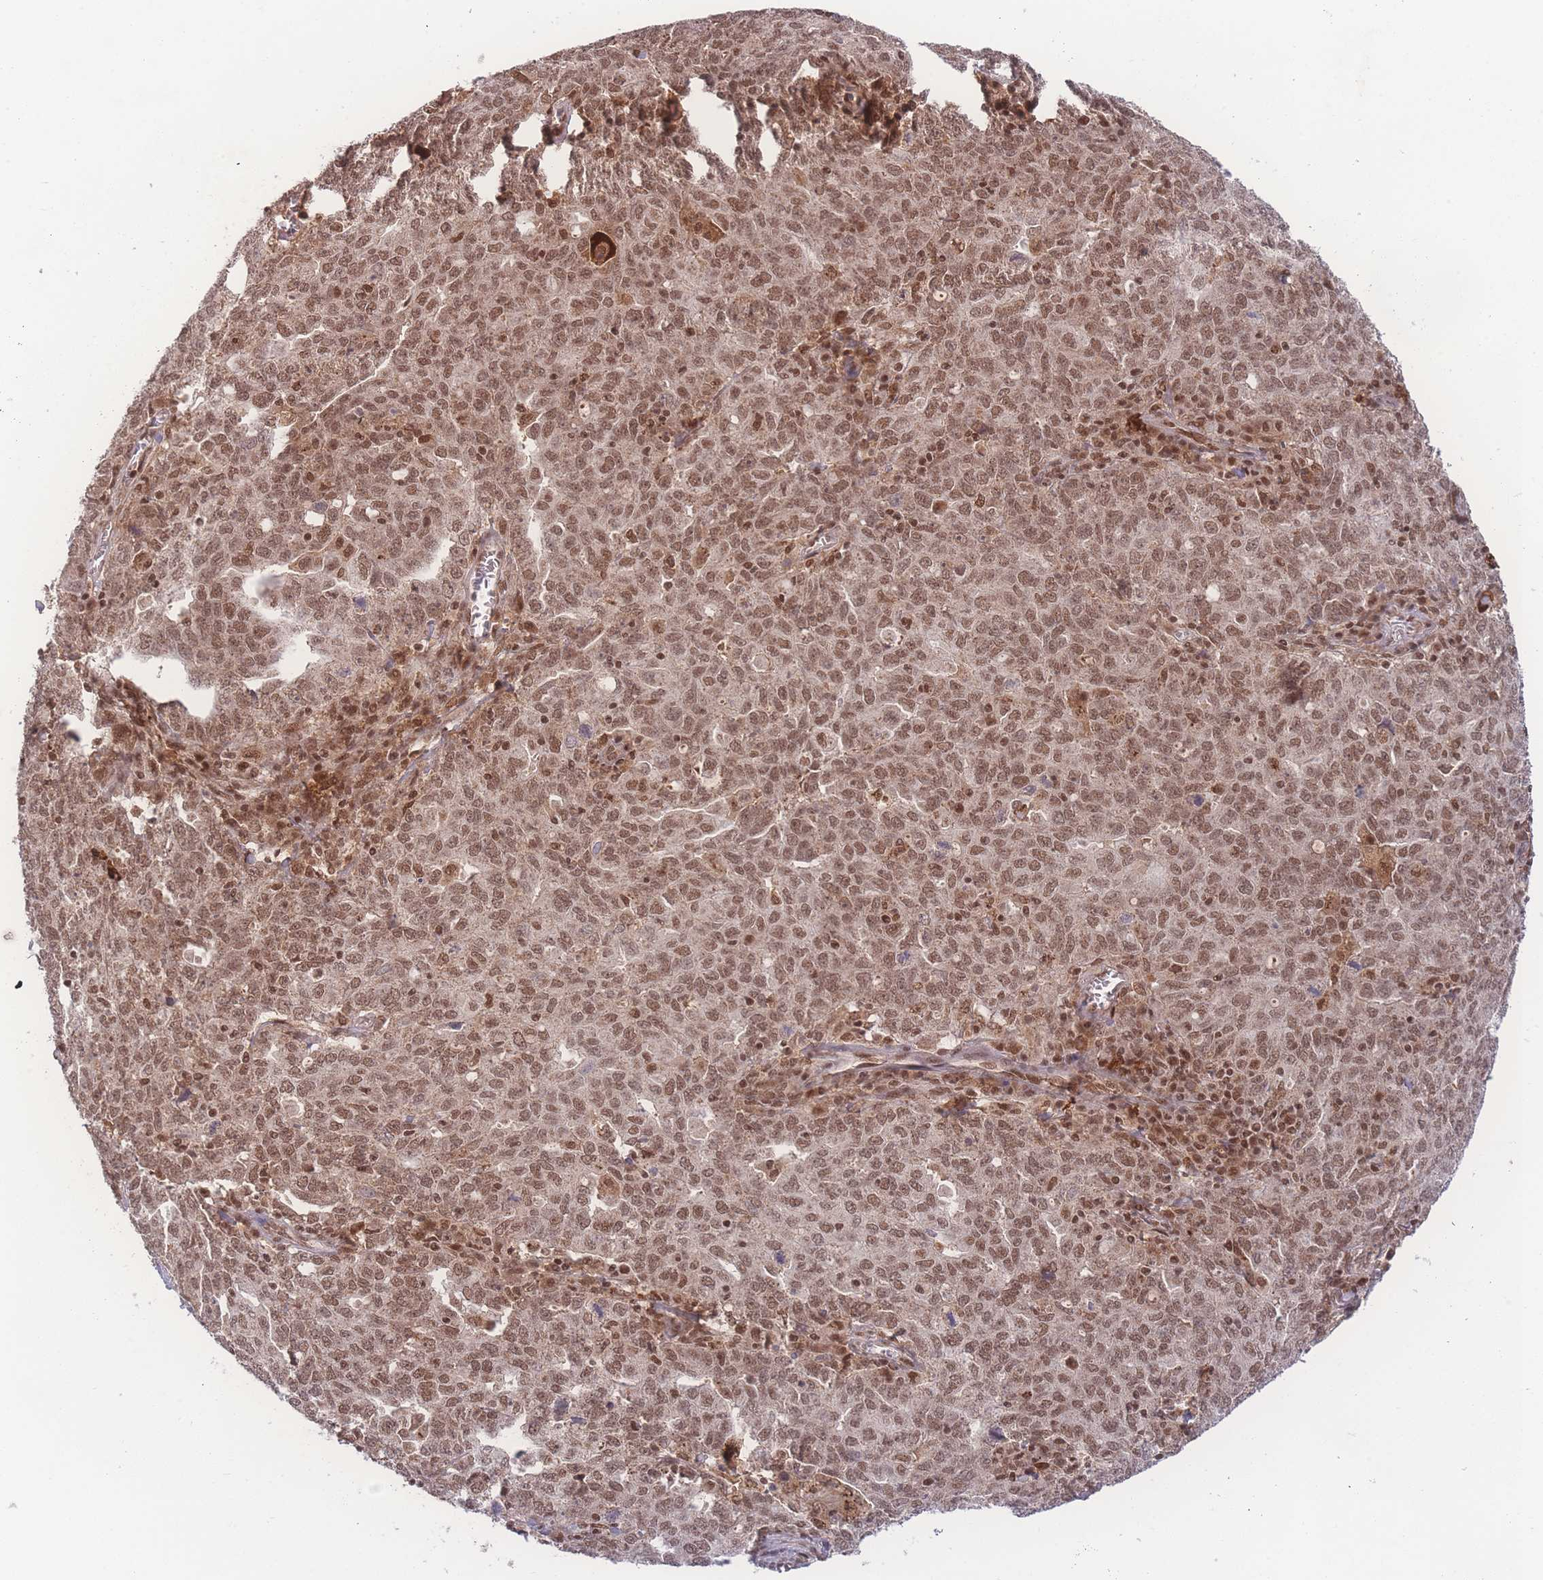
{"staining": {"intensity": "moderate", "quantity": ">75%", "location": "nuclear"}, "tissue": "ovarian cancer", "cell_type": "Tumor cells", "image_type": "cancer", "snomed": [{"axis": "morphology", "description": "Carcinoma, endometroid"}, {"axis": "topography", "description": "Ovary"}], "caption": "Immunohistochemical staining of human ovarian endometroid carcinoma reveals medium levels of moderate nuclear protein positivity in about >75% of tumor cells. (DAB (3,3'-diaminobenzidine) IHC with brightfield microscopy, high magnification).", "gene": "RAVER1", "patient": {"sex": "female", "age": 62}}